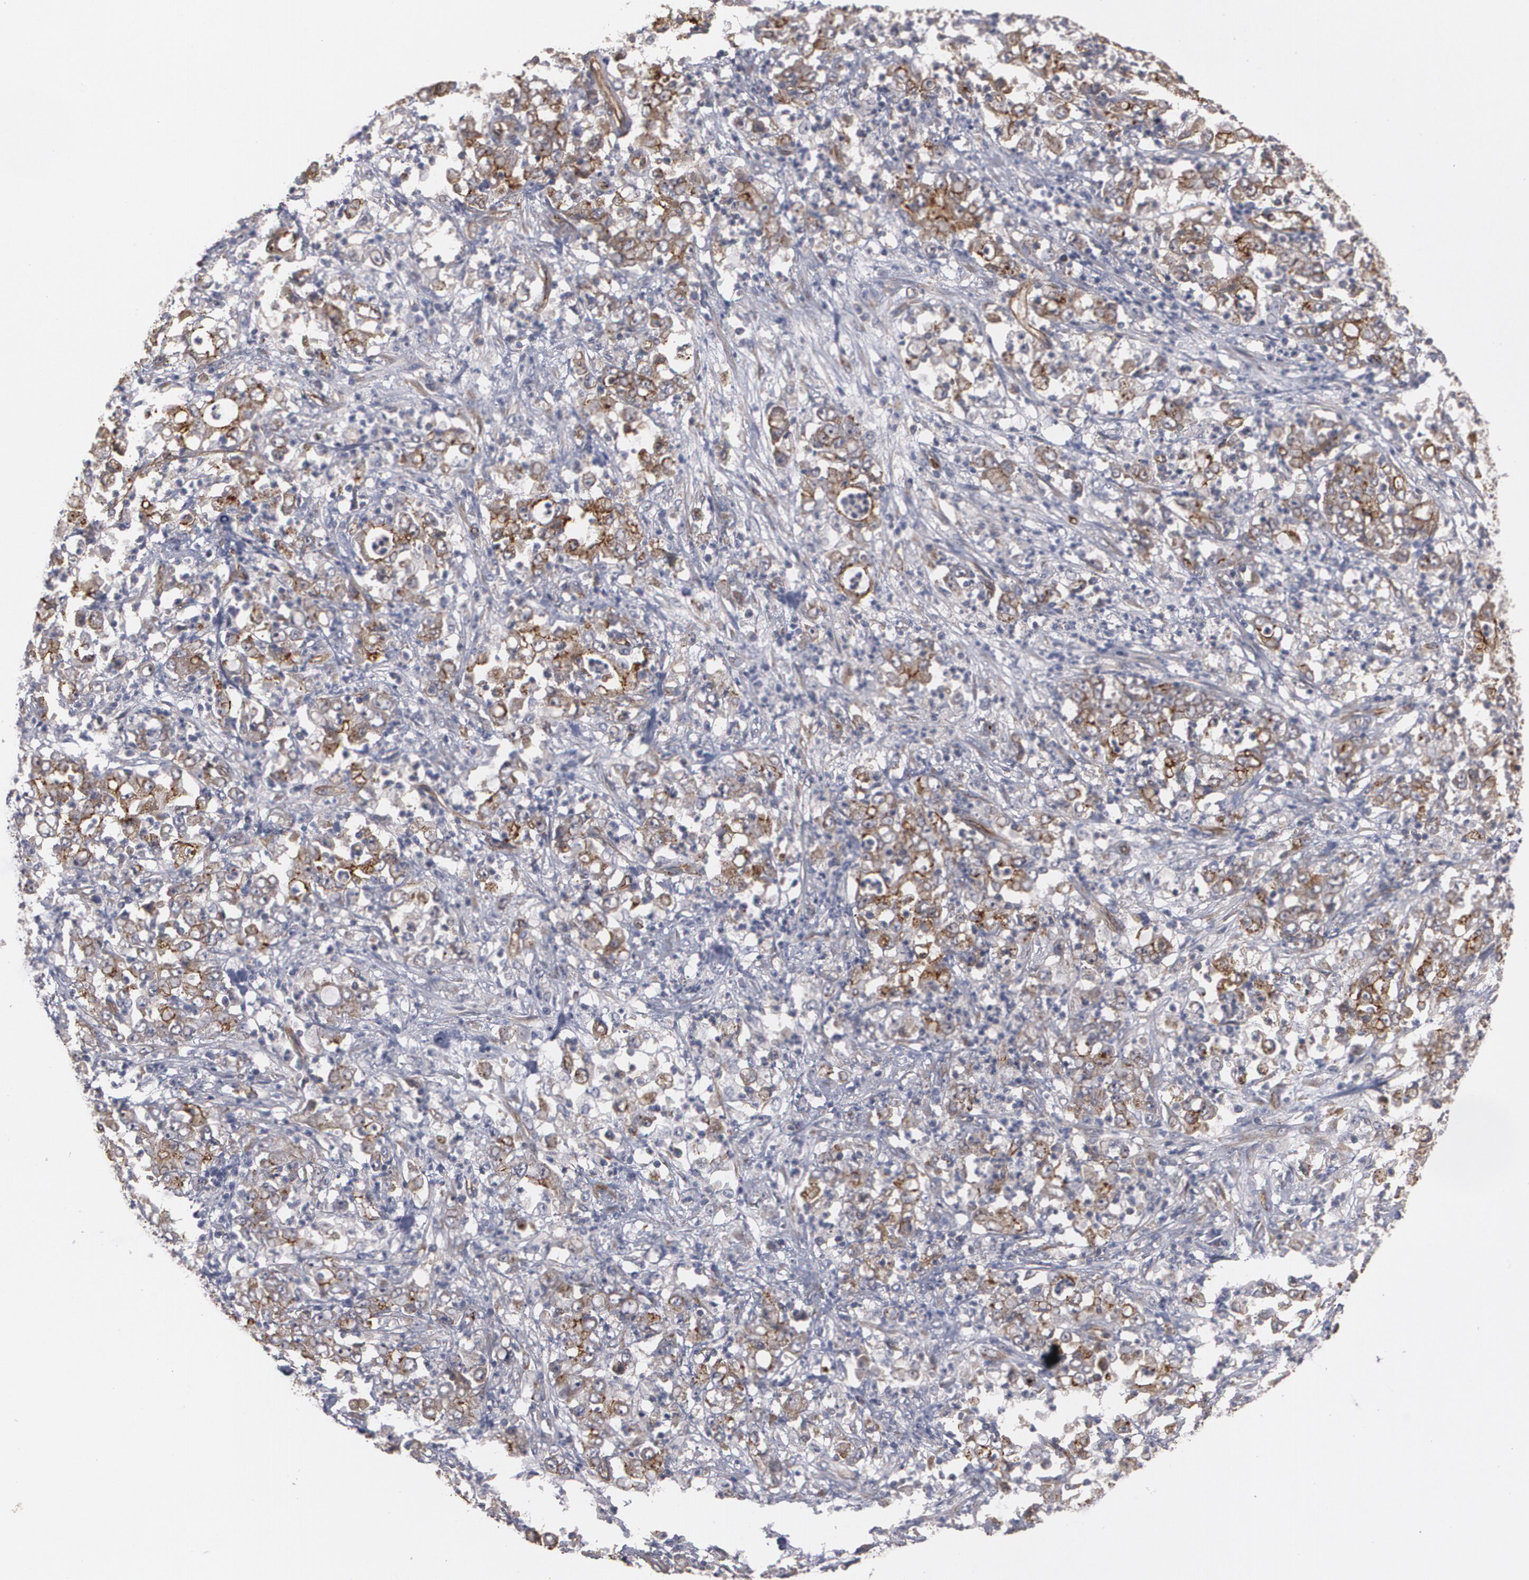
{"staining": {"intensity": "moderate", "quantity": ">75%", "location": "cytoplasmic/membranous"}, "tissue": "stomach cancer", "cell_type": "Tumor cells", "image_type": "cancer", "snomed": [{"axis": "morphology", "description": "Adenocarcinoma, NOS"}, {"axis": "topography", "description": "Stomach, lower"}], "caption": "Stomach cancer (adenocarcinoma) stained with DAB (3,3'-diaminobenzidine) IHC exhibits medium levels of moderate cytoplasmic/membranous expression in approximately >75% of tumor cells.", "gene": "TJP1", "patient": {"sex": "female", "age": 71}}